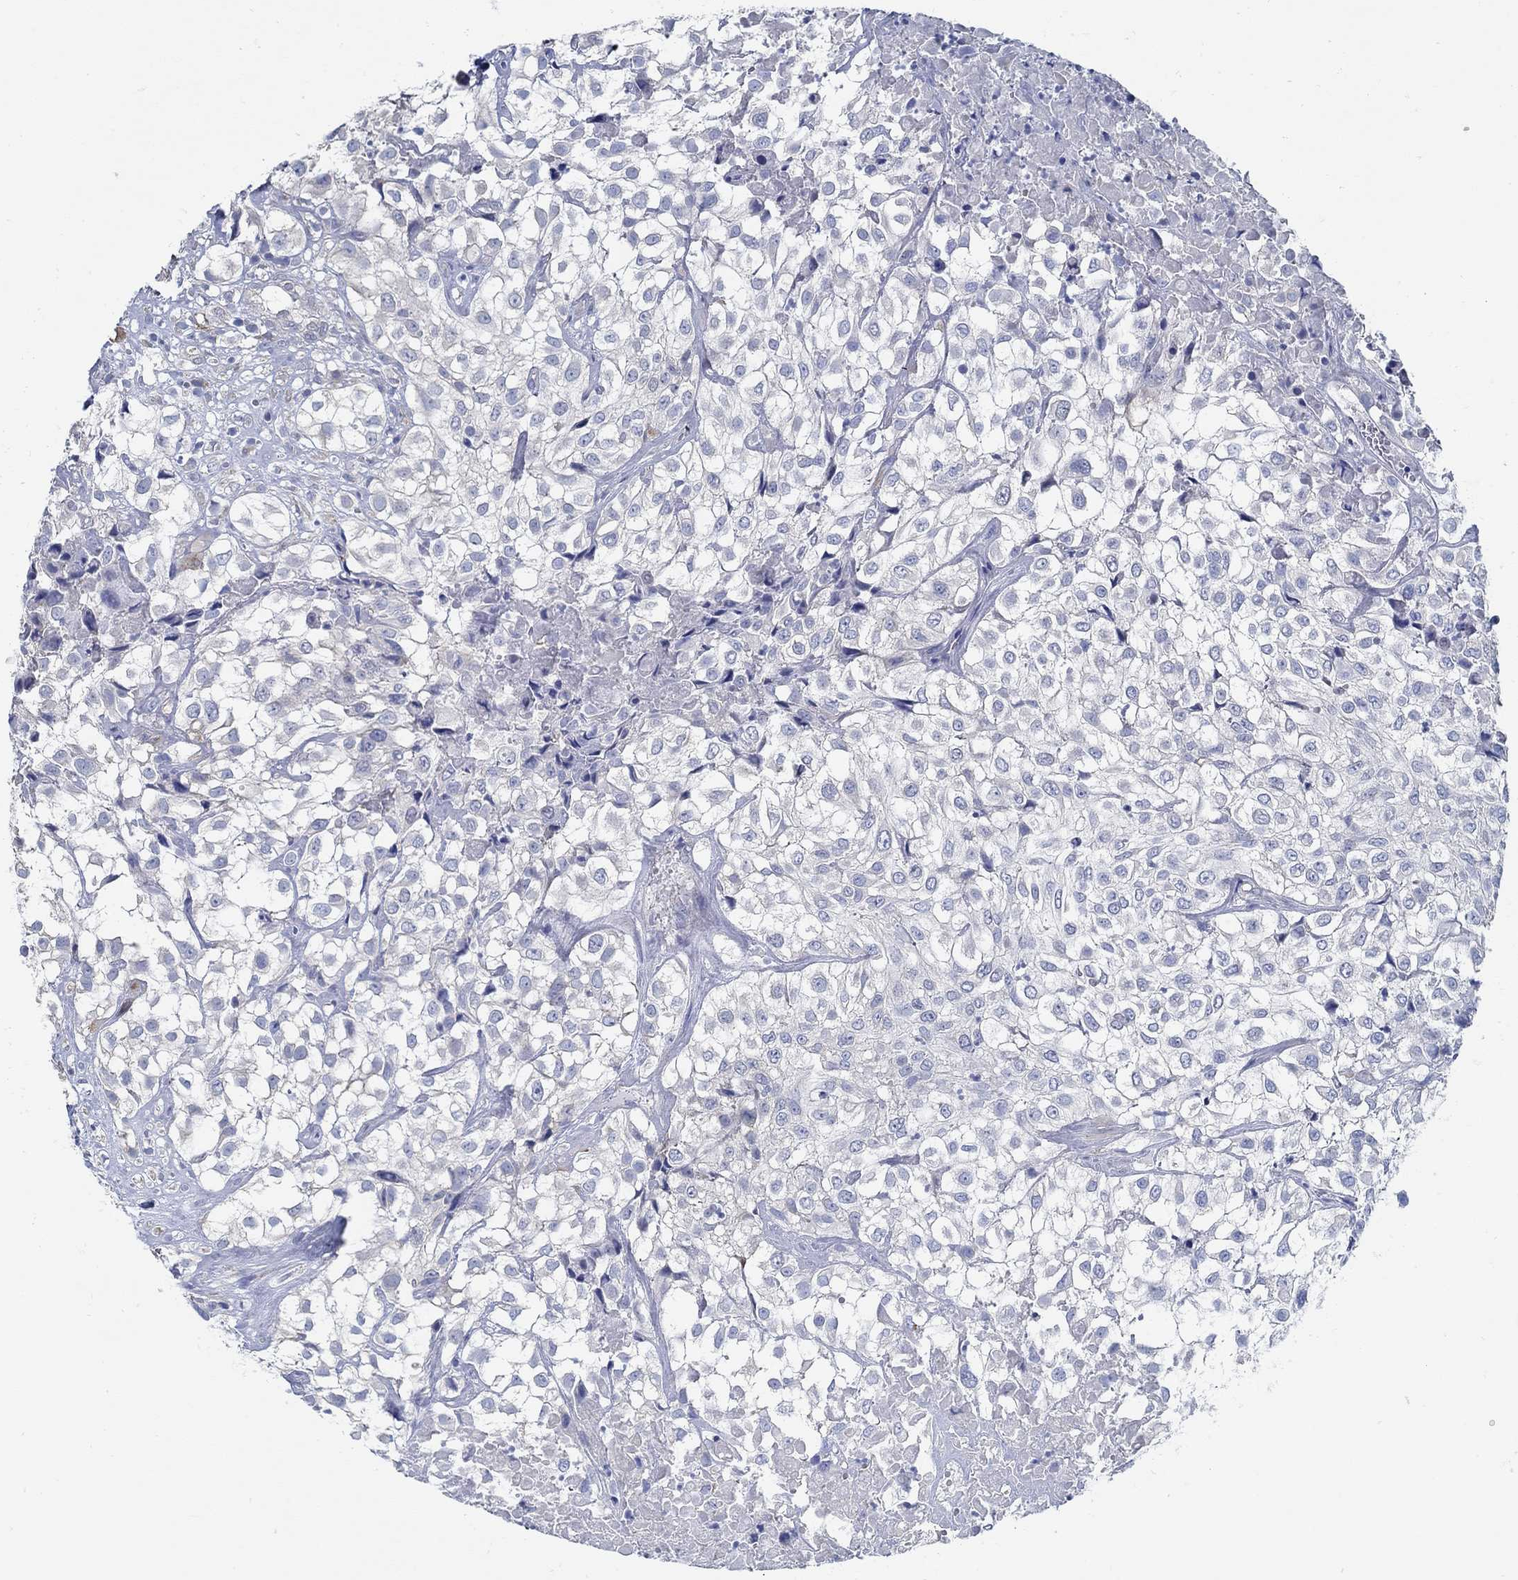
{"staining": {"intensity": "negative", "quantity": "none", "location": "none"}, "tissue": "urothelial cancer", "cell_type": "Tumor cells", "image_type": "cancer", "snomed": [{"axis": "morphology", "description": "Urothelial carcinoma, High grade"}, {"axis": "topography", "description": "Urinary bladder"}], "caption": "An immunohistochemistry (IHC) photomicrograph of urothelial cancer is shown. There is no staining in tumor cells of urothelial cancer.", "gene": "C15orf39", "patient": {"sex": "male", "age": 56}}